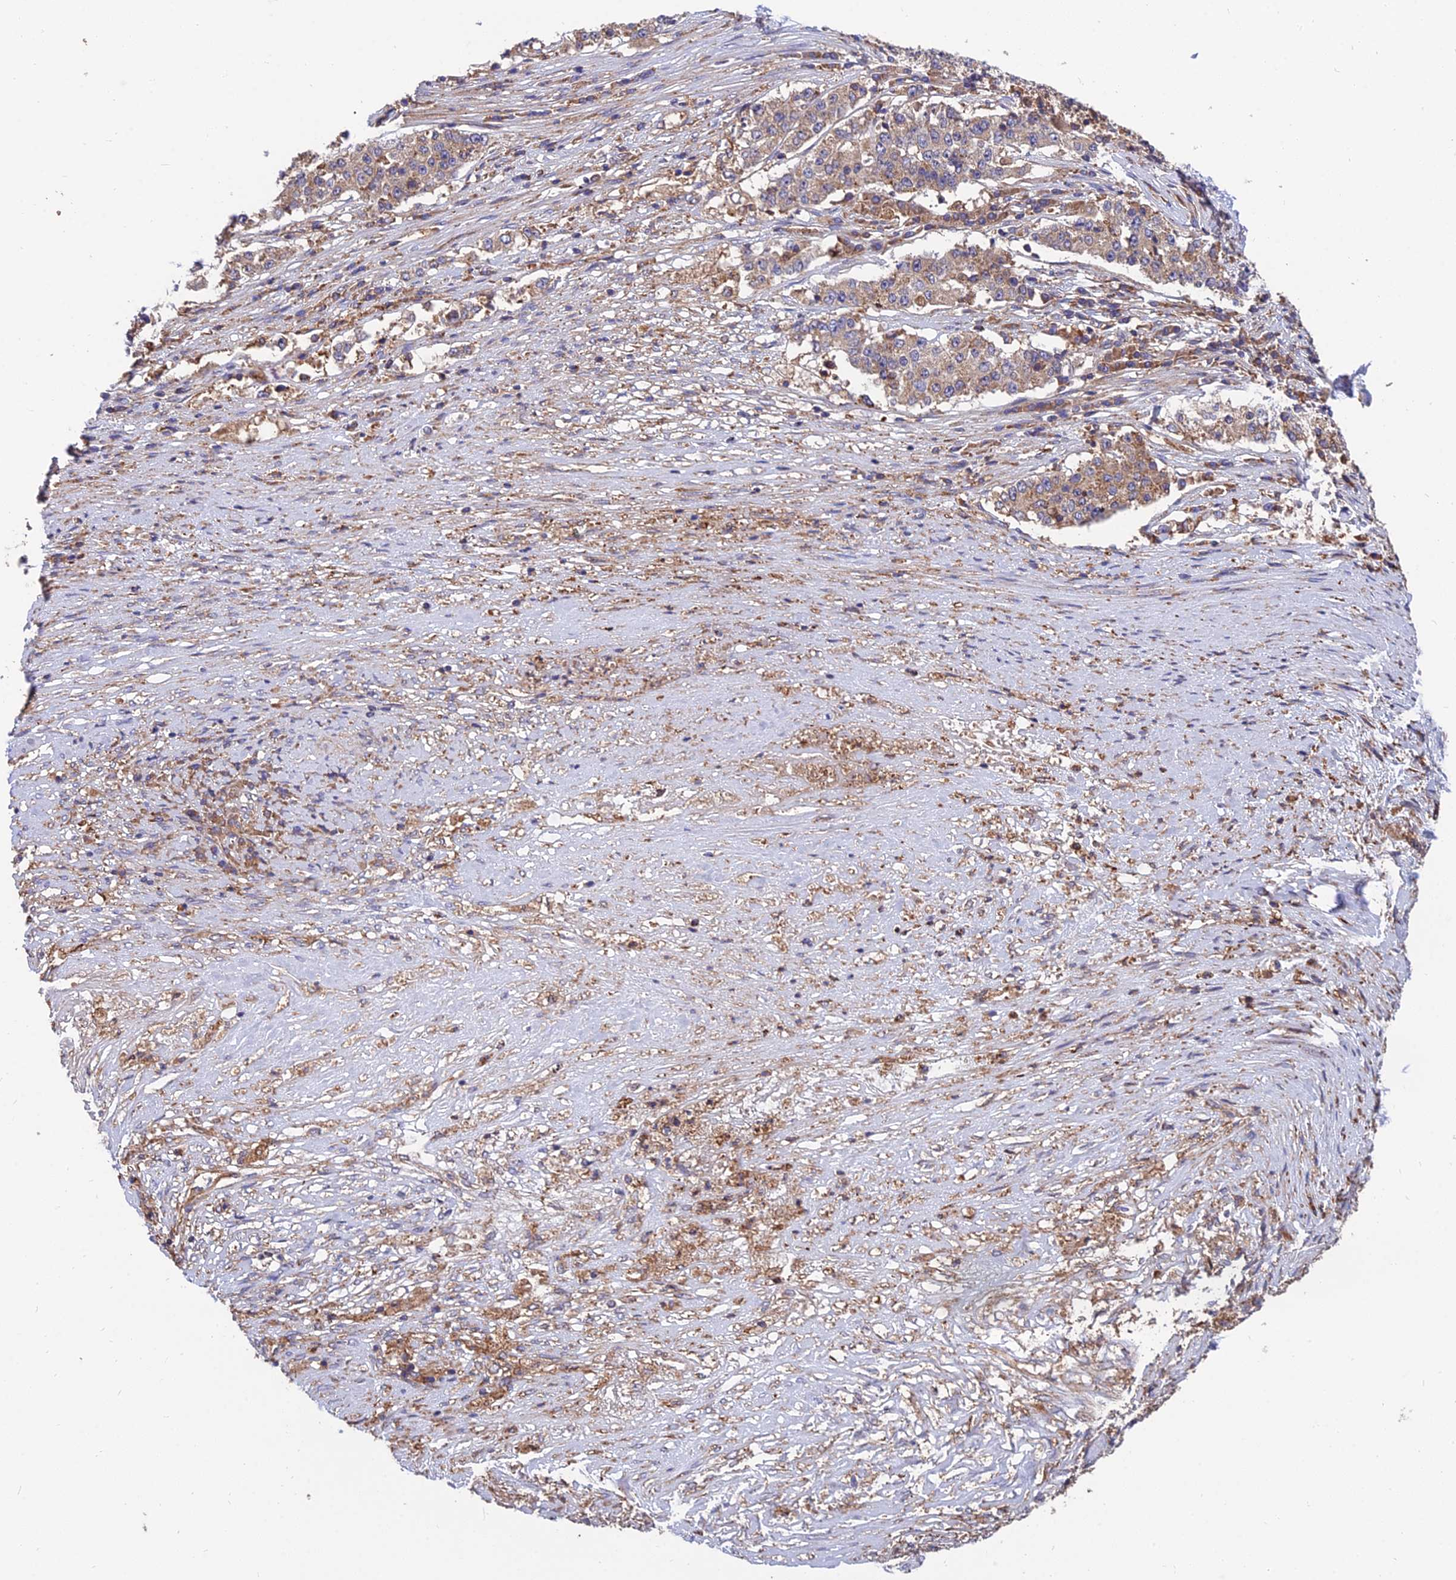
{"staining": {"intensity": "weak", "quantity": "25%-75%", "location": "cytoplasmic/membranous"}, "tissue": "stomach cancer", "cell_type": "Tumor cells", "image_type": "cancer", "snomed": [{"axis": "morphology", "description": "Adenocarcinoma, NOS"}, {"axis": "topography", "description": "Stomach"}], "caption": "This histopathology image demonstrates immunohistochemistry (IHC) staining of adenocarcinoma (stomach), with low weak cytoplasmic/membranous staining in about 25%-75% of tumor cells.", "gene": "UMAD1", "patient": {"sex": "male", "age": 59}}